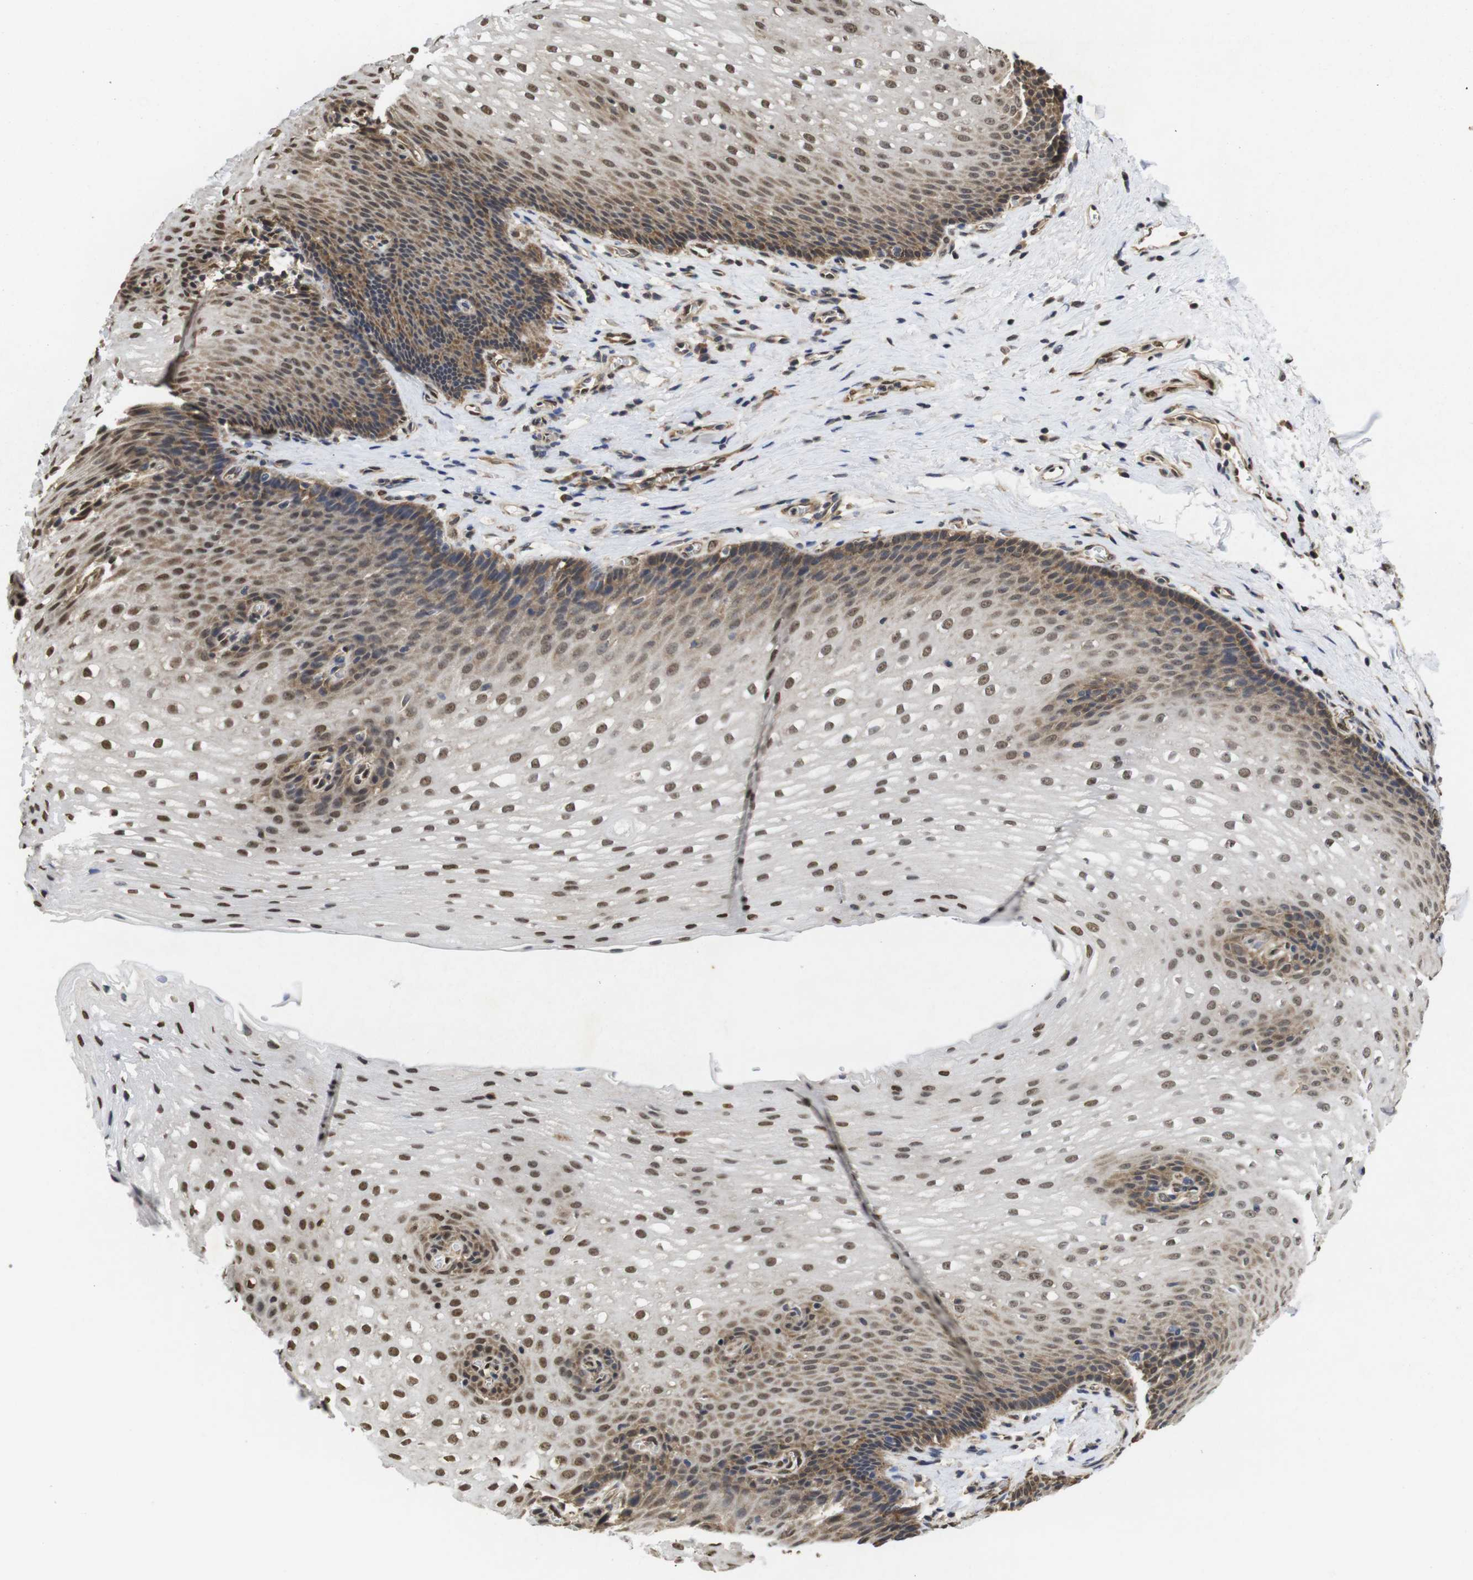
{"staining": {"intensity": "strong", "quantity": ">75%", "location": "cytoplasmic/membranous,nuclear"}, "tissue": "esophagus", "cell_type": "Squamous epithelial cells", "image_type": "normal", "snomed": [{"axis": "morphology", "description": "Normal tissue, NOS"}, {"axis": "topography", "description": "Esophagus"}], "caption": "Immunohistochemical staining of unremarkable esophagus exhibits high levels of strong cytoplasmic/membranous,nuclear positivity in approximately >75% of squamous epithelial cells. (Brightfield microscopy of DAB IHC at high magnification).", "gene": "SUMO3", "patient": {"sex": "male", "age": 48}}